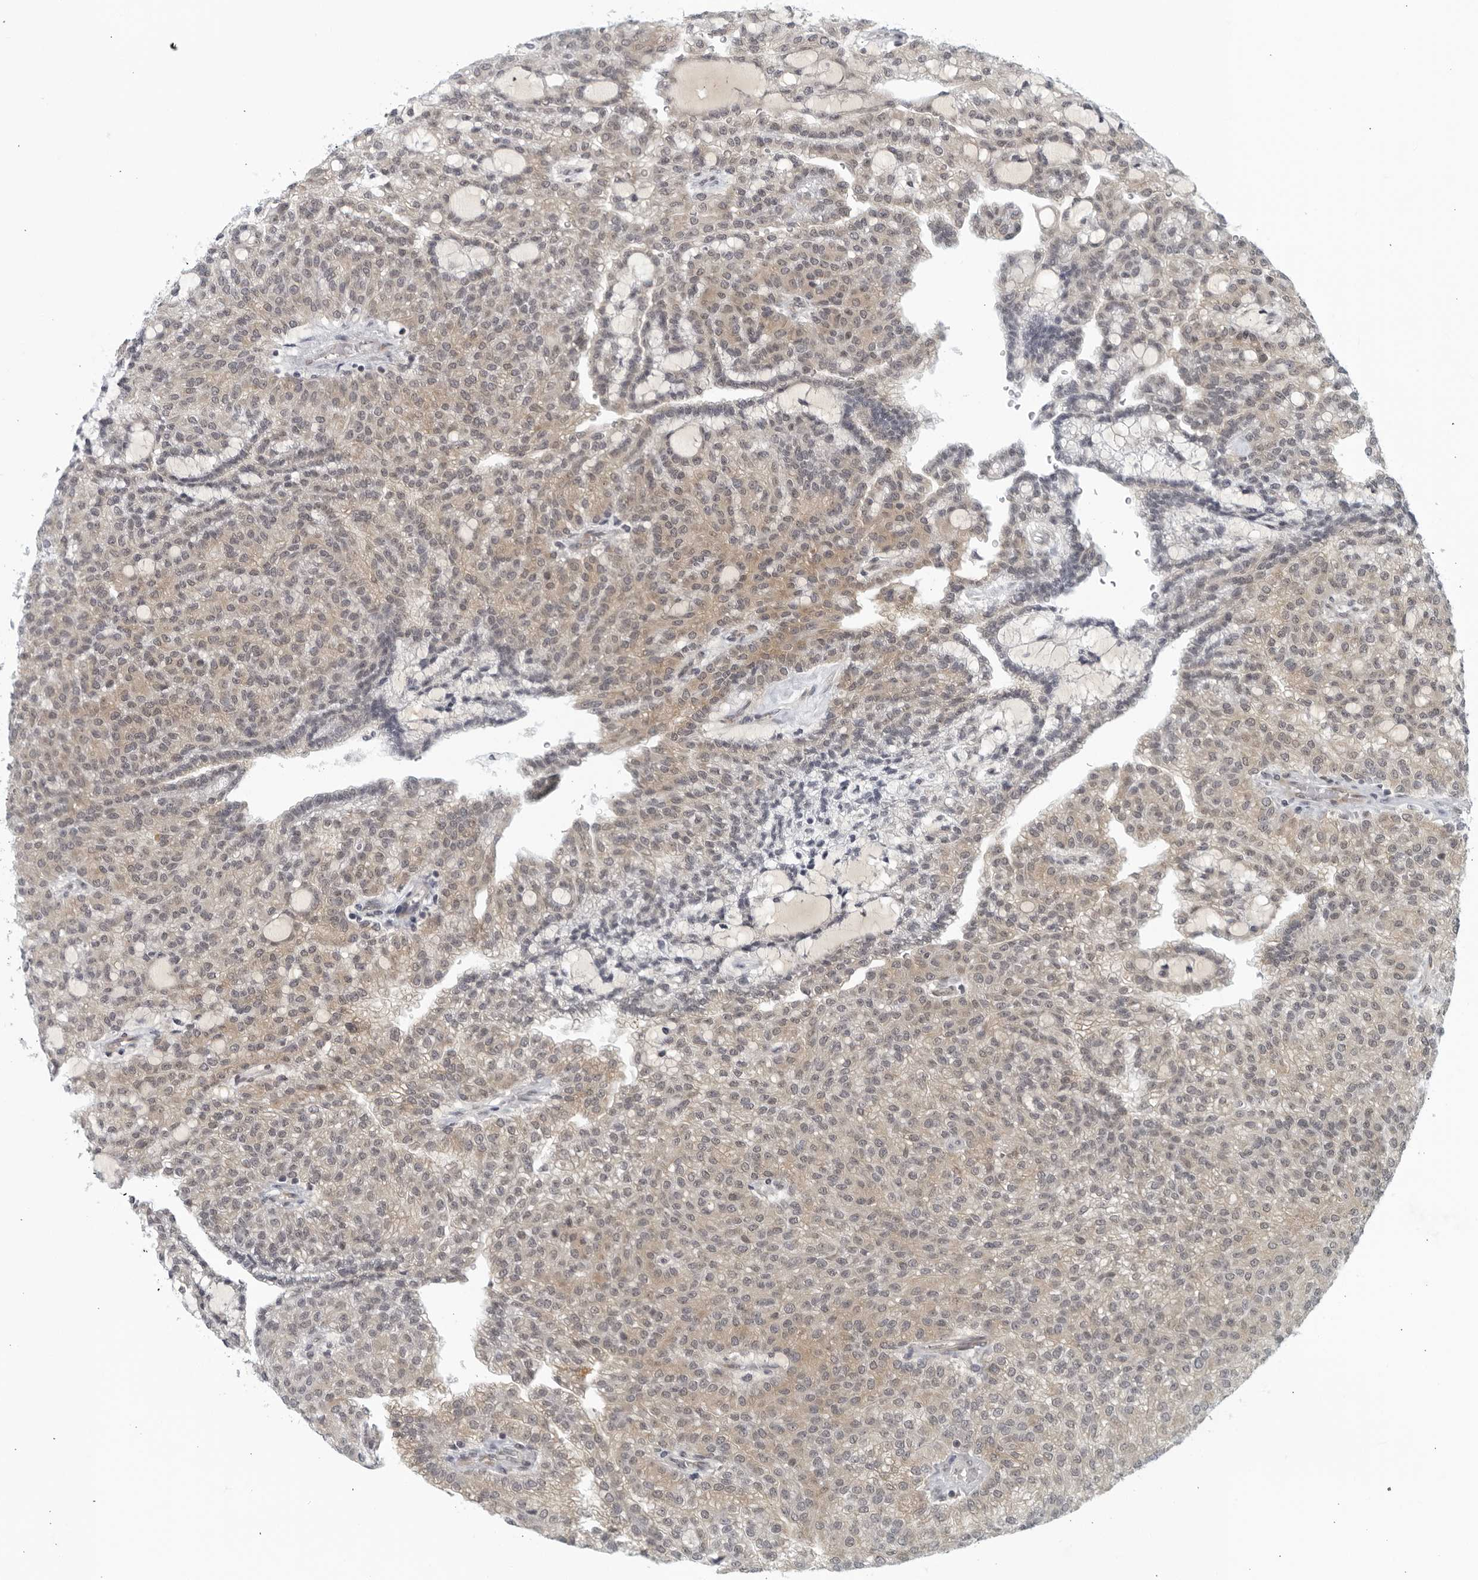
{"staining": {"intensity": "weak", "quantity": "<25%", "location": "cytoplasmic/membranous"}, "tissue": "renal cancer", "cell_type": "Tumor cells", "image_type": "cancer", "snomed": [{"axis": "morphology", "description": "Adenocarcinoma, NOS"}, {"axis": "topography", "description": "Kidney"}], "caption": "Immunohistochemical staining of renal cancer (adenocarcinoma) reveals no significant expression in tumor cells.", "gene": "RC3H1", "patient": {"sex": "male", "age": 63}}